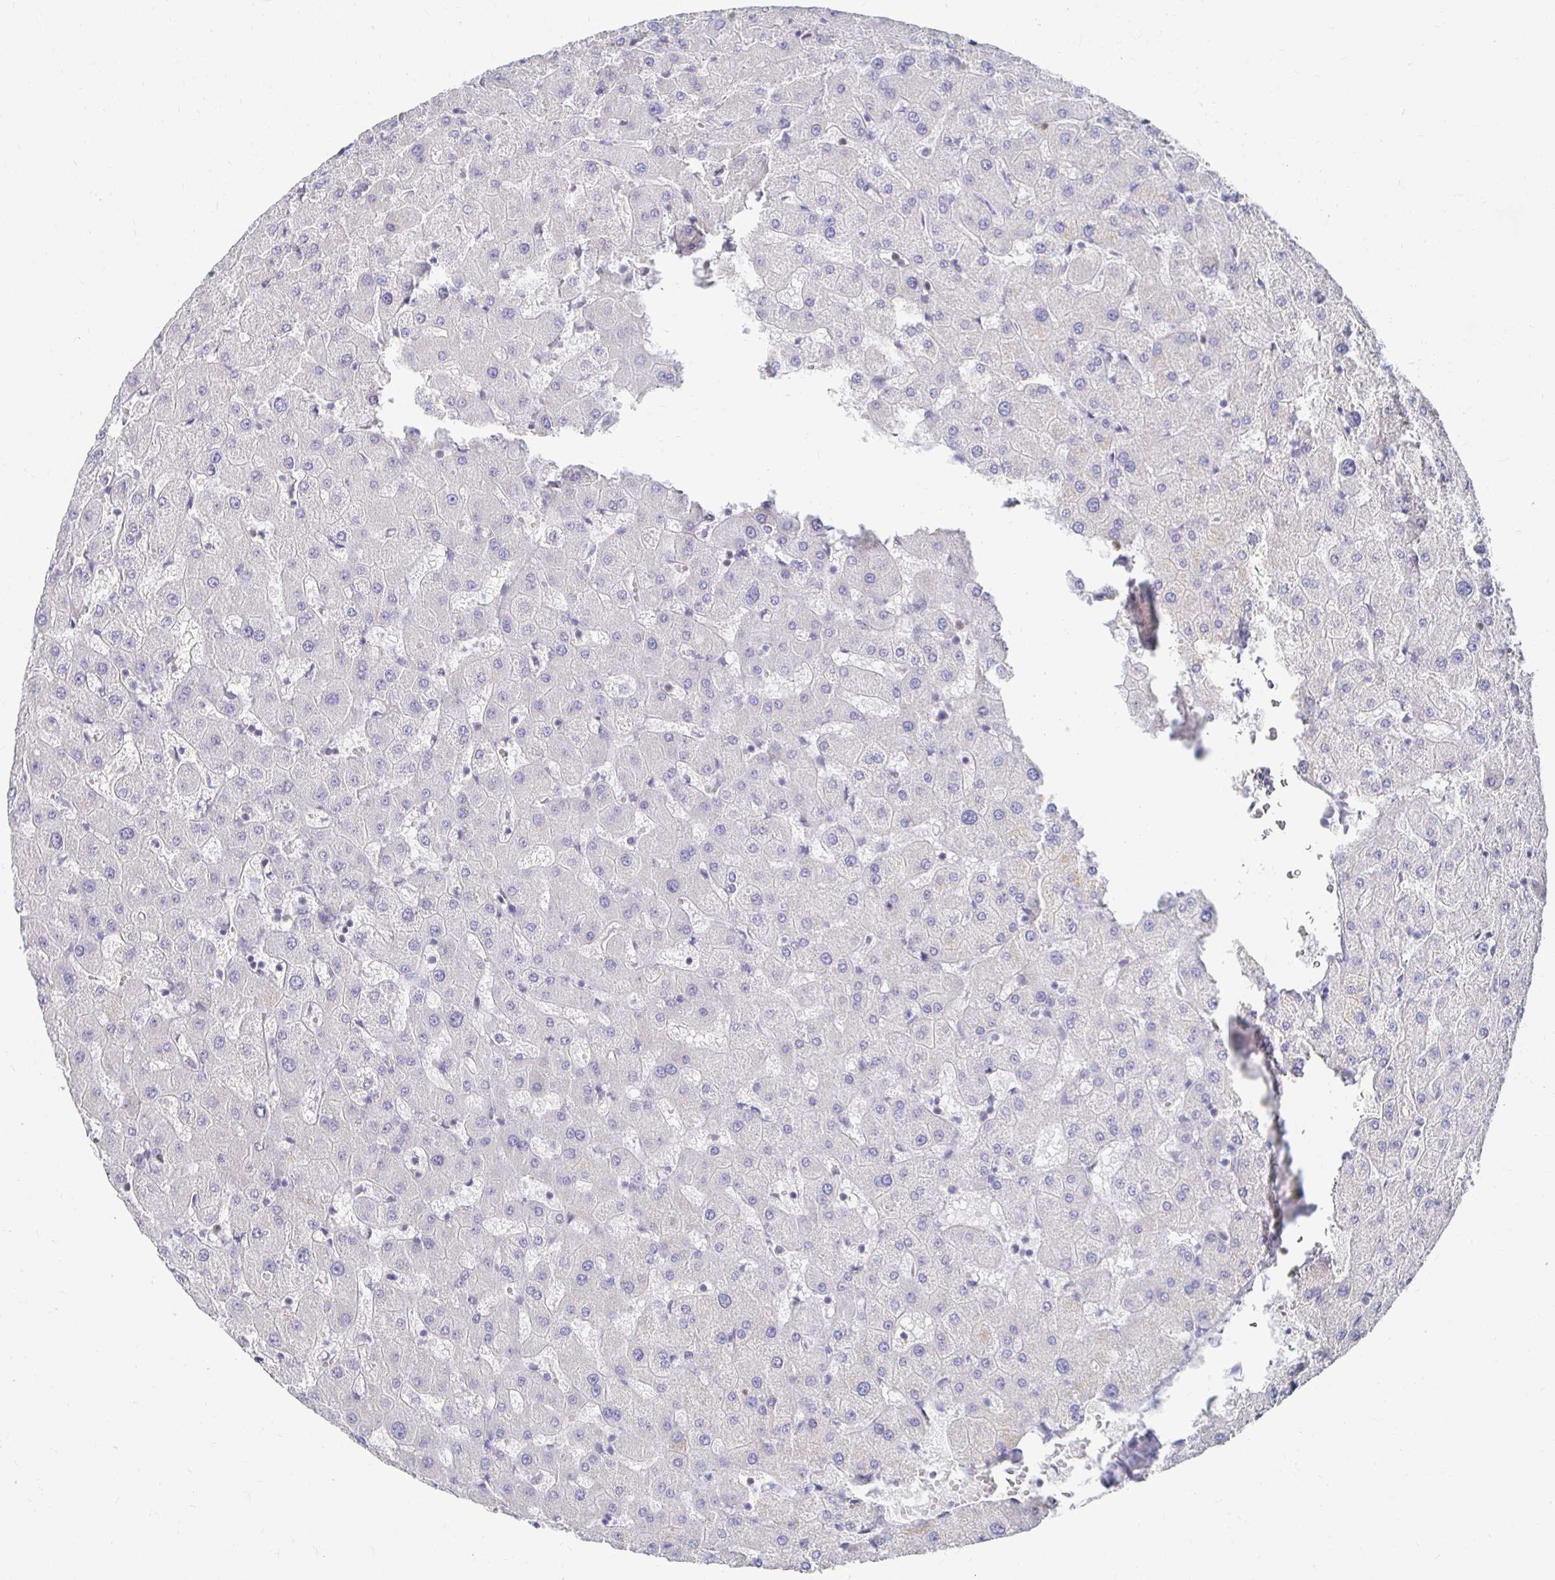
{"staining": {"intensity": "negative", "quantity": "none", "location": "none"}, "tissue": "liver", "cell_type": "Cholangiocytes", "image_type": "normal", "snomed": [{"axis": "morphology", "description": "Normal tissue, NOS"}, {"axis": "topography", "description": "Liver"}], "caption": "Human liver stained for a protein using immunohistochemistry (IHC) exhibits no positivity in cholangiocytes.", "gene": "CLIC3", "patient": {"sex": "female", "age": 63}}